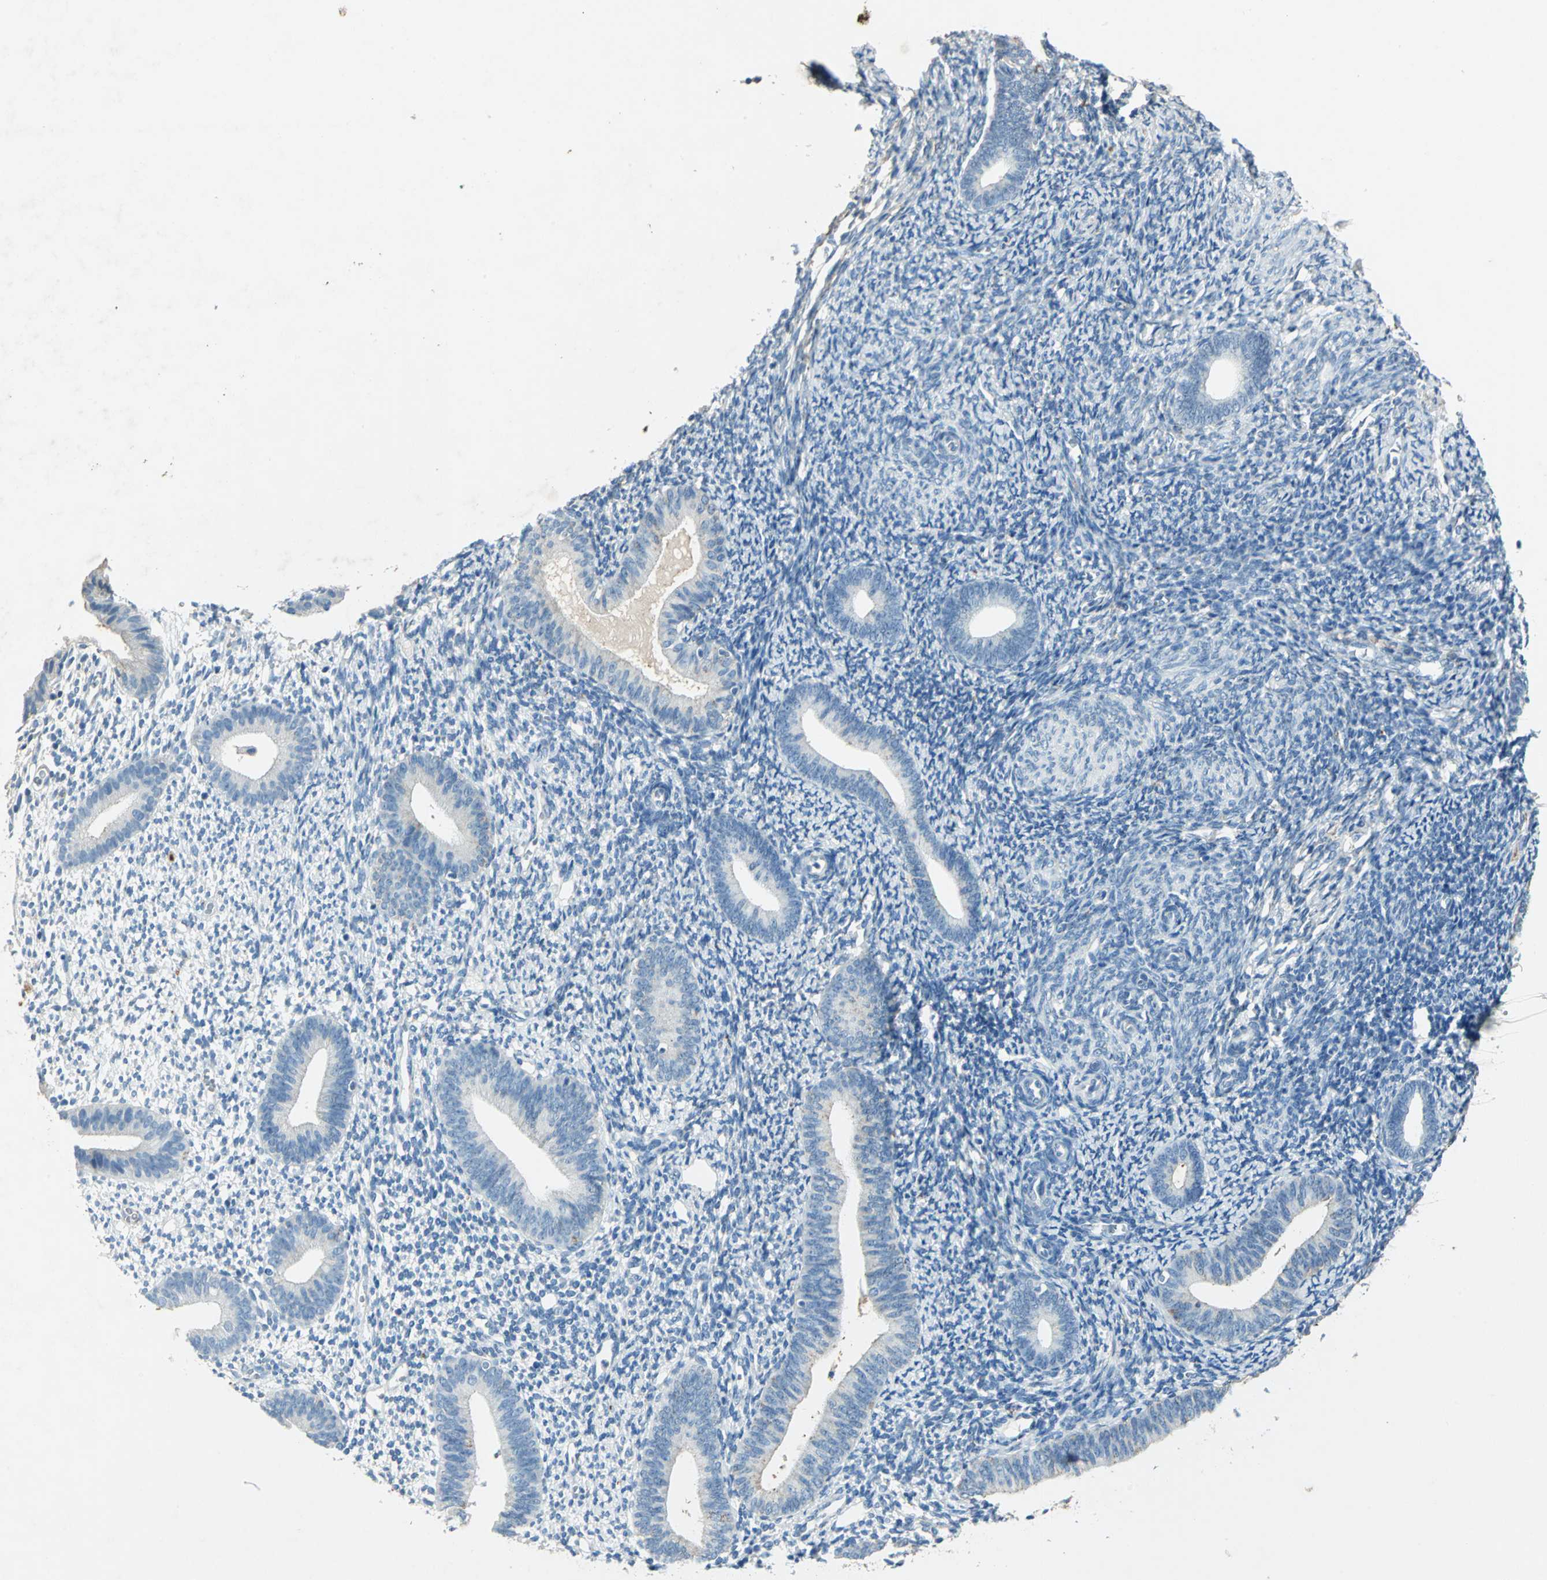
{"staining": {"intensity": "negative", "quantity": "none", "location": "none"}, "tissue": "endometrium", "cell_type": "Cells in endometrial stroma", "image_type": "normal", "snomed": [{"axis": "morphology", "description": "Normal tissue, NOS"}, {"axis": "topography", "description": "Smooth muscle"}, {"axis": "topography", "description": "Endometrium"}], "caption": "A high-resolution micrograph shows immunohistochemistry (IHC) staining of normal endometrium, which exhibits no significant expression in cells in endometrial stroma. (Brightfield microscopy of DAB immunohistochemistry (IHC) at high magnification).", "gene": "CAMK2B", "patient": {"sex": "female", "age": 57}}